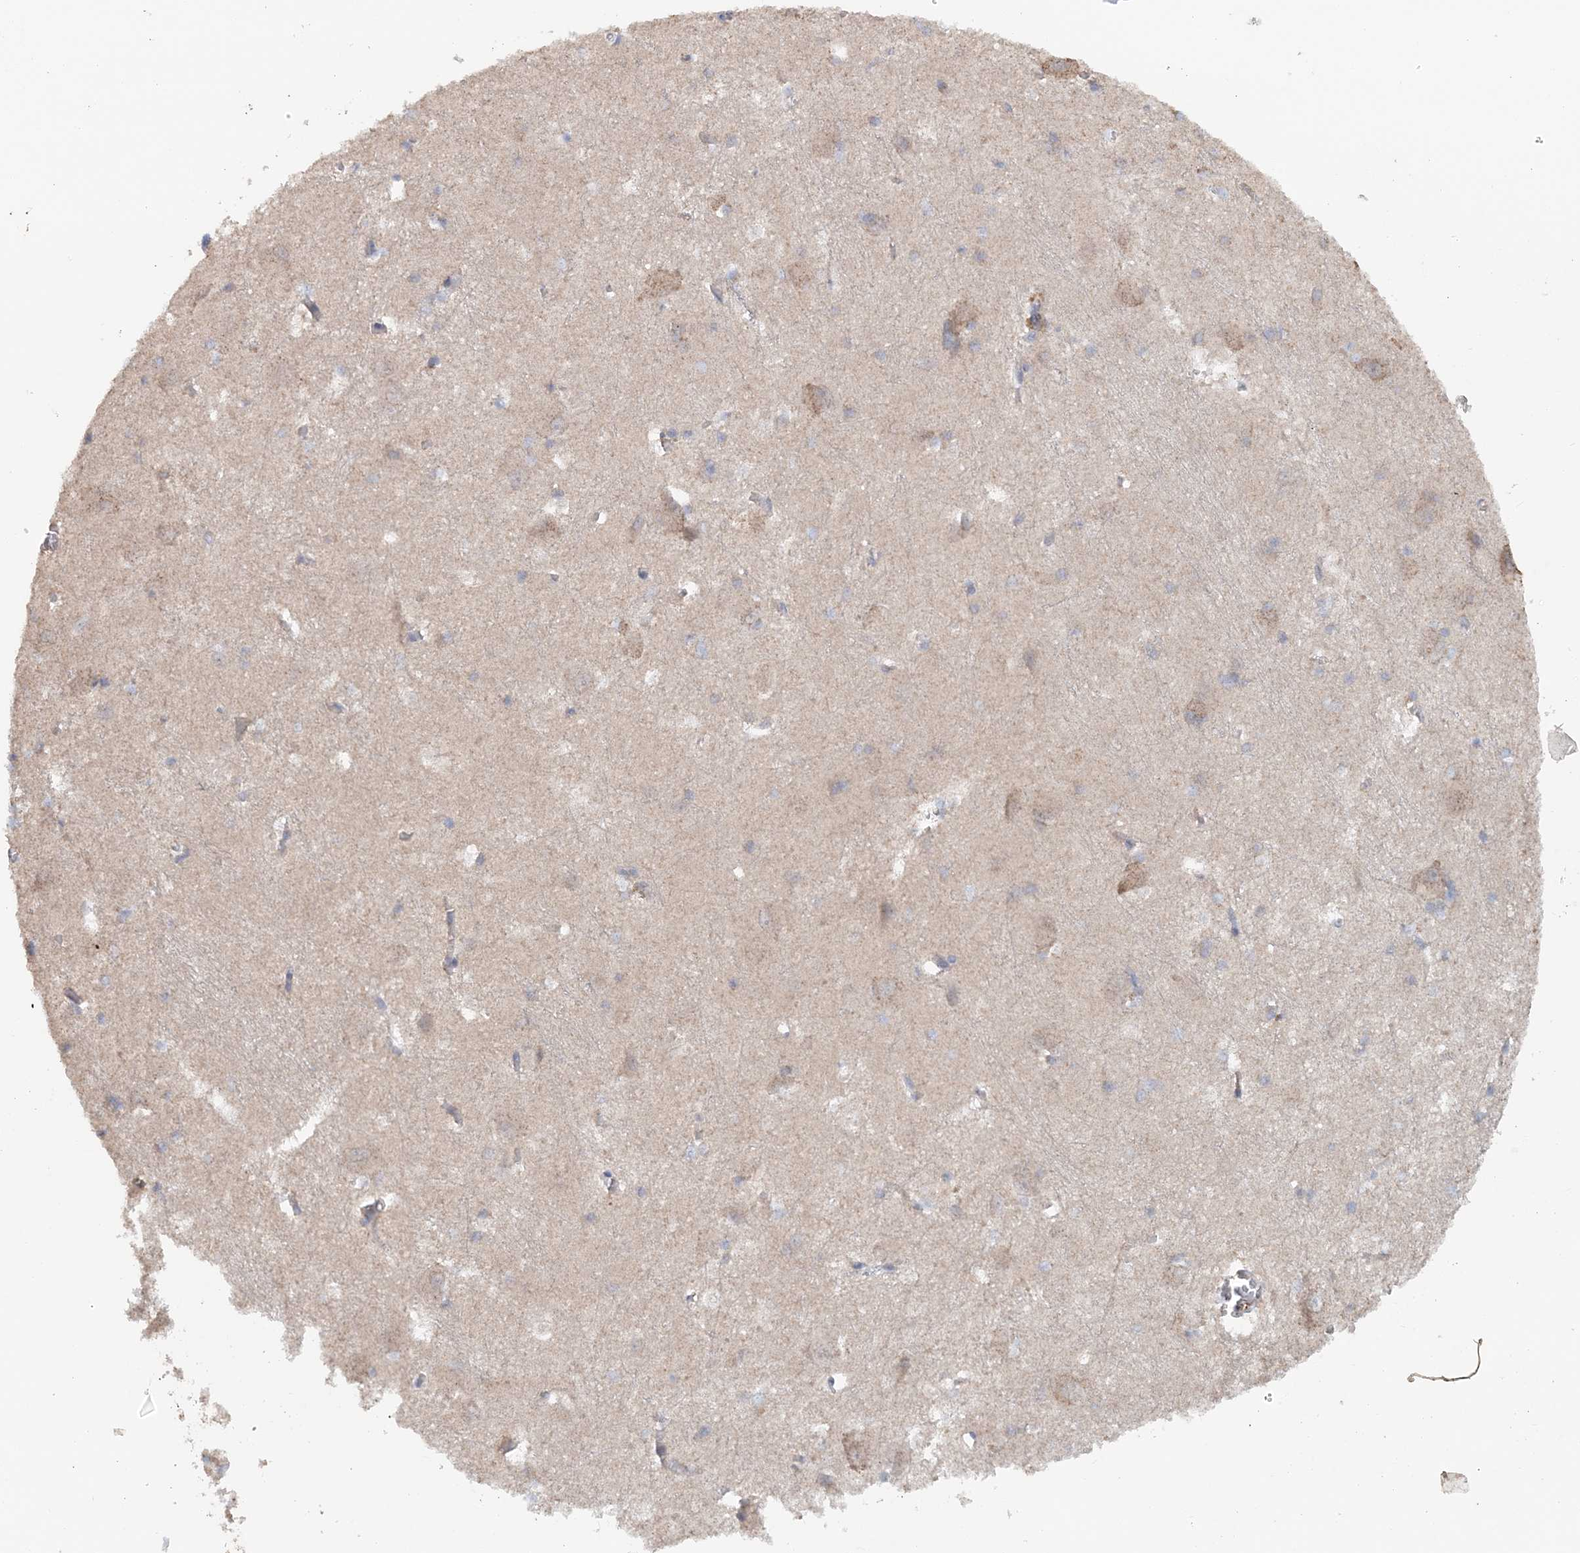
{"staining": {"intensity": "weak", "quantity": "<25%", "location": "cytoplasmic/membranous"}, "tissue": "caudate", "cell_type": "Glial cells", "image_type": "normal", "snomed": [{"axis": "morphology", "description": "Normal tissue, NOS"}, {"axis": "topography", "description": "Lateral ventricle wall"}], "caption": "High power microscopy photomicrograph of an immunohistochemistry (IHC) photomicrograph of normal caudate, revealing no significant positivity in glial cells.", "gene": "FBXO38", "patient": {"sex": "male", "age": 37}}